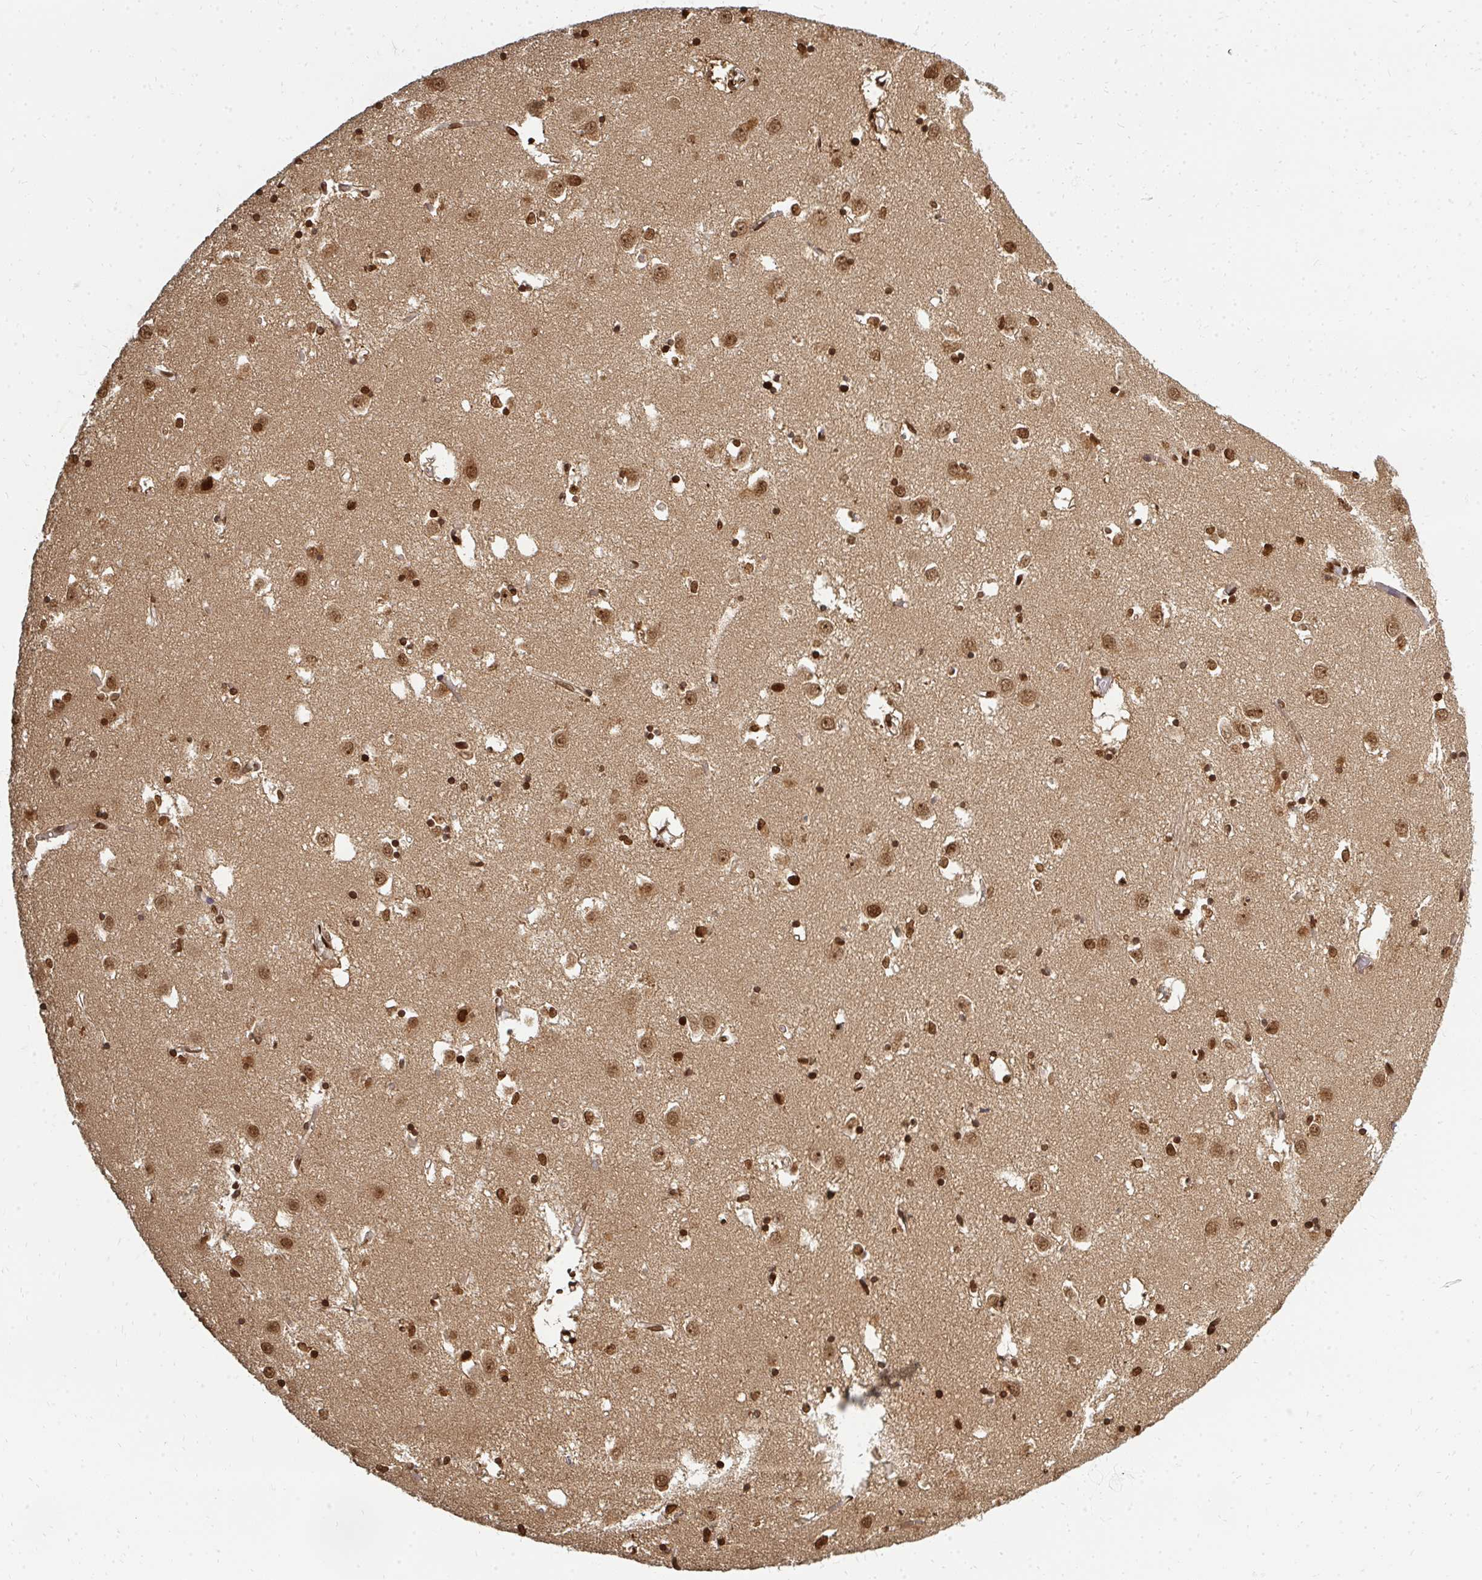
{"staining": {"intensity": "strong", "quantity": "25%-75%", "location": "cytoplasmic/membranous,nuclear"}, "tissue": "caudate", "cell_type": "Glial cells", "image_type": "normal", "snomed": [{"axis": "morphology", "description": "Normal tissue, NOS"}, {"axis": "topography", "description": "Lateral ventricle wall"}], "caption": "Strong cytoplasmic/membranous,nuclear positivity is appreciated in about 25%-75% of glial cells in normal caudate. (DAB (3,3'-diaminobenzidine) = brown stain, brightfield microscopy at high magnification).", "gene": "ZNF285", "patient": {"sex": "male", "age": 70}}